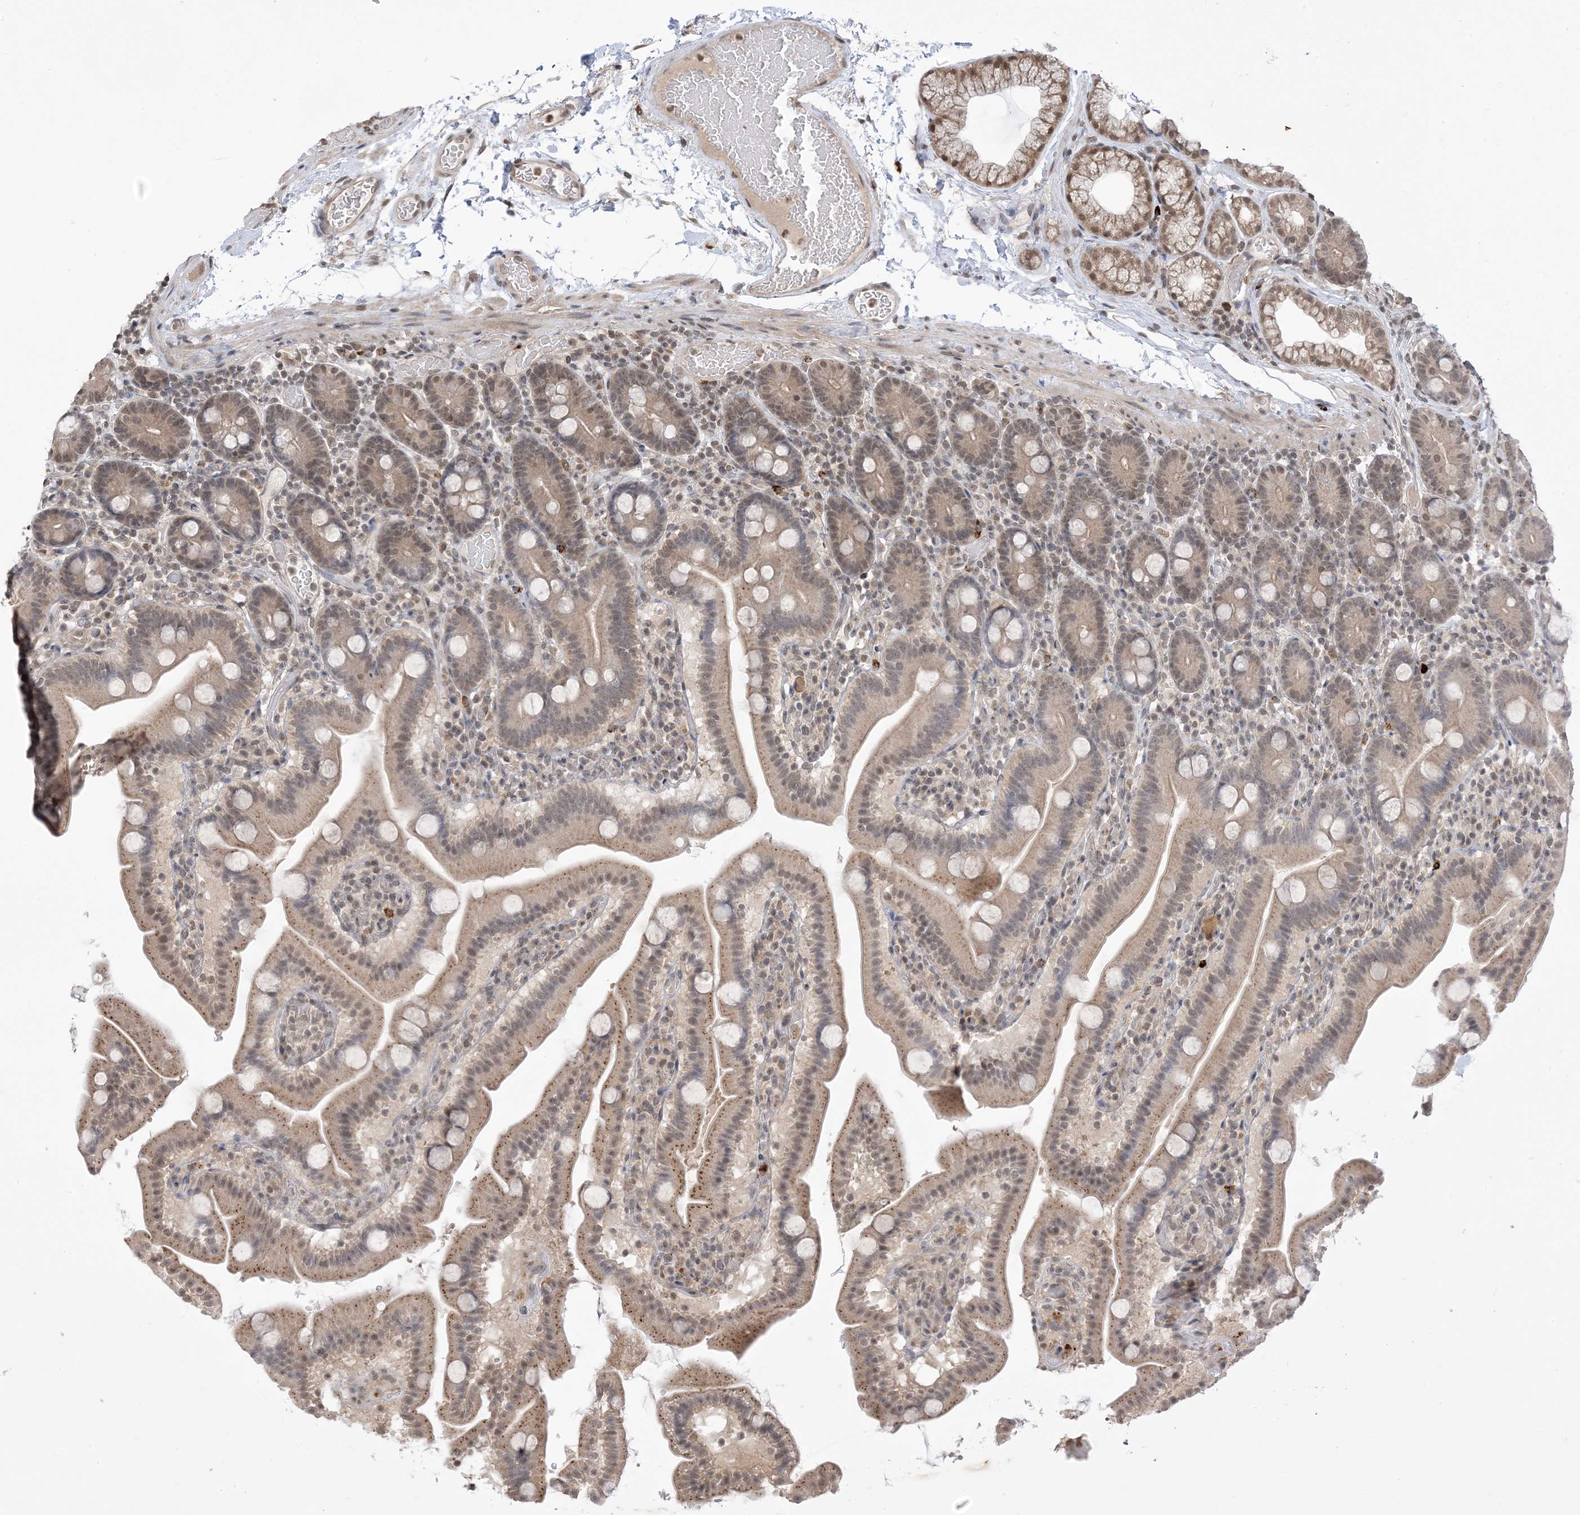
{"staining": {"intensity": "moderate", "quantity": ">75%", "location": "cytoplasmic/membranous,nuclear"}, "tissue": "duodenum", "cell_type": "Glandular cells", "image_type": "normal", "snomed": [{"axis": "morphology", "description": "Normal tissue, NOS"}, {"axis": "topography", "description": "Duodenum"}], "caption": "Human duodenum stained with a brown dye reveals moderate cytoplasmic/membranous,nuclear positive positivity in about >75% of glandular cells.", "gene": "RANBP9", "patient": {"sex": "male", "age": 55}}